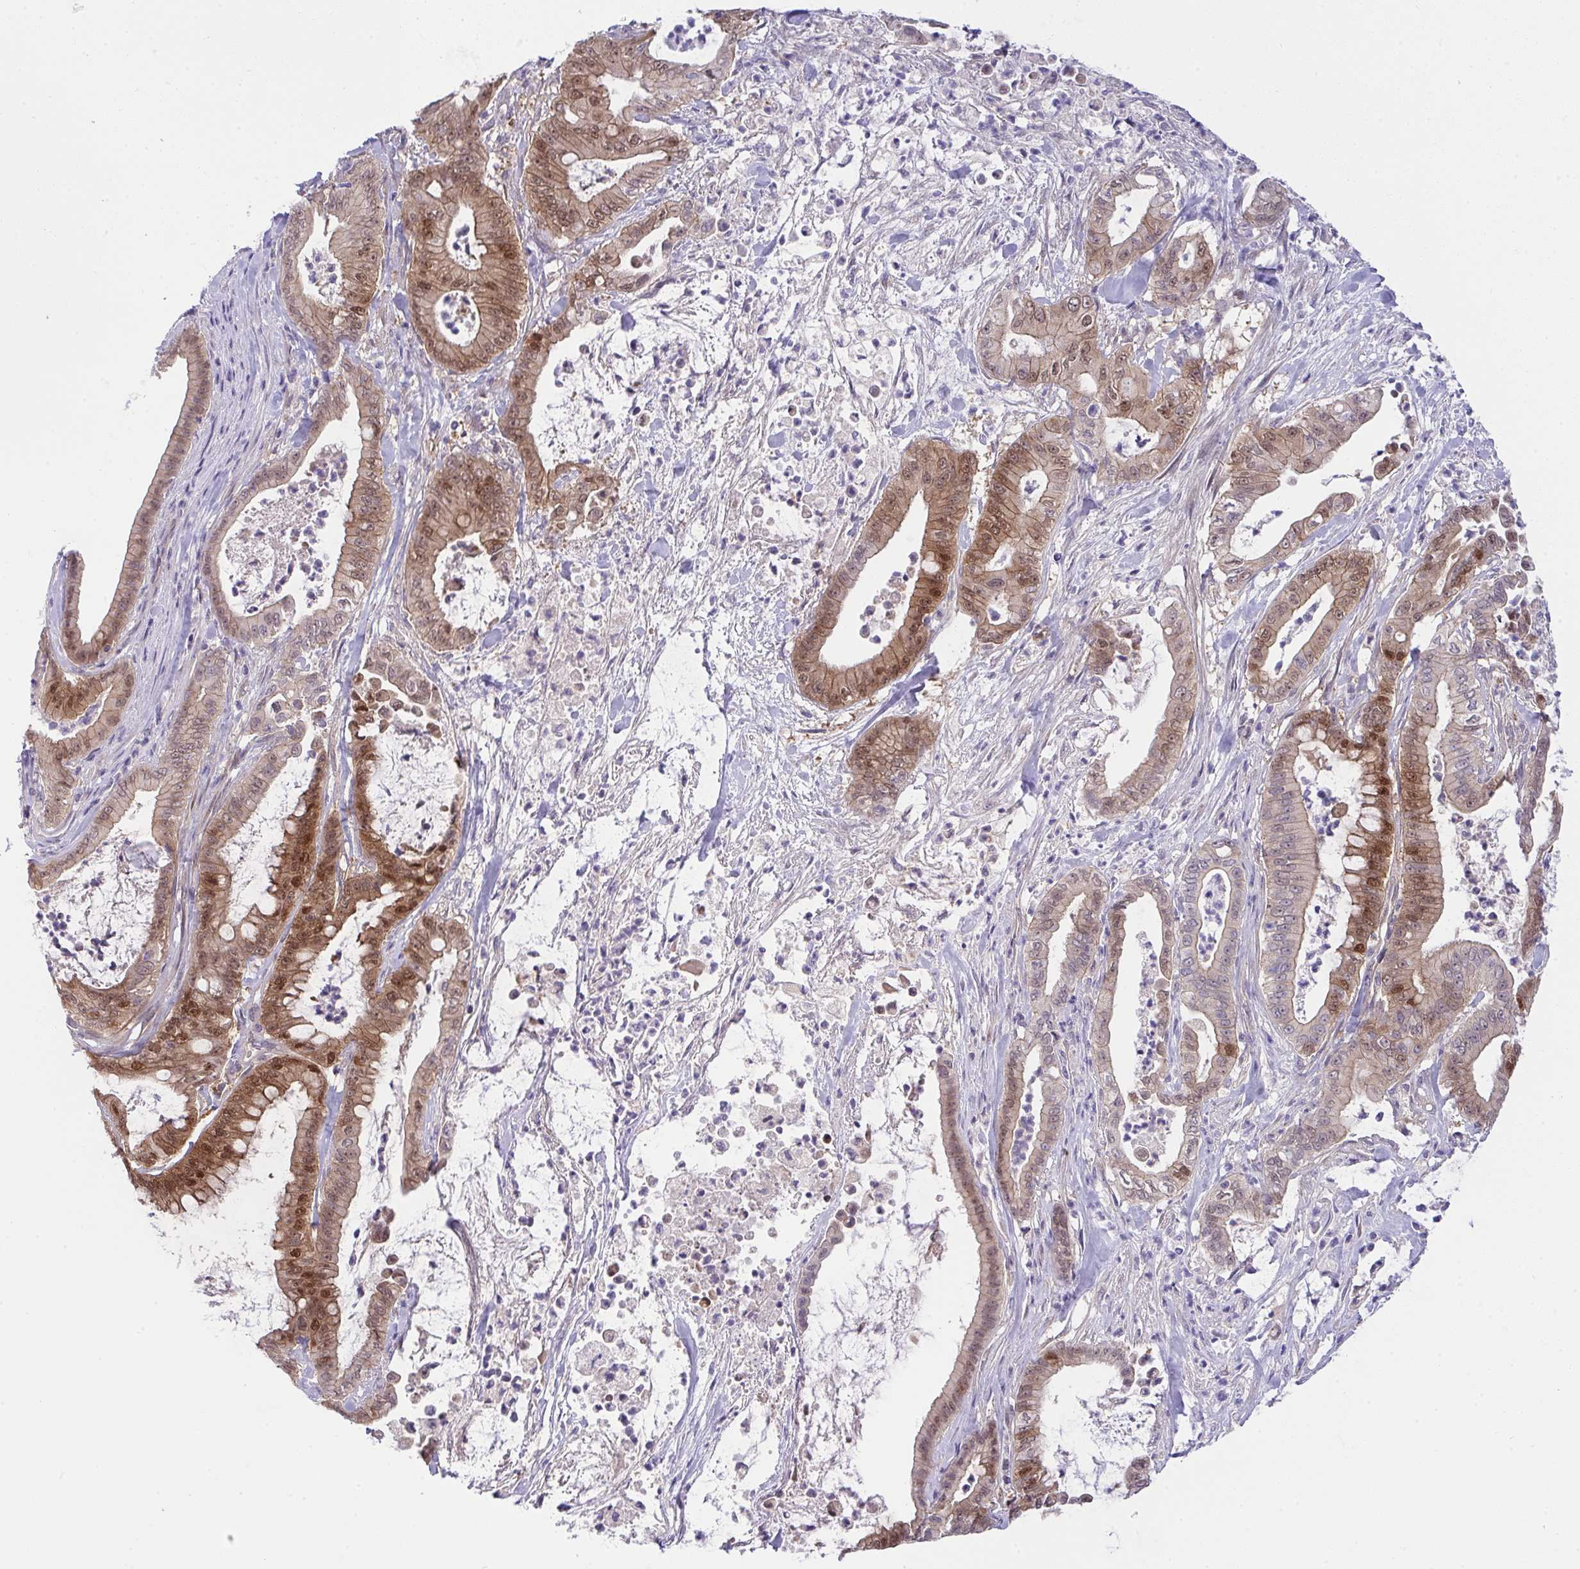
{"staining": {"intensity": "moderate", "quantity": ">75%", "location": "cytoplasmic/membranous,nuclear"}, "tissue": "pancreatic cancer", "cell_type": "Tumor cells", "image_type": "cancer", "snomed": [{"axis": "morphology", "description": "Adenocarcinoma, NOS"}, {"axis": "topography", "description": "Pancreas"}], "caption": "This is a micrograph of immunohistochemistry staining of adenocarcinoma (pancreatic), which shows moderate expression in the cytoplasmic/membranous and nuclear of tumor cells.", "gene": "HOXD12", "patient": {"sex": "male", "age": 71}}